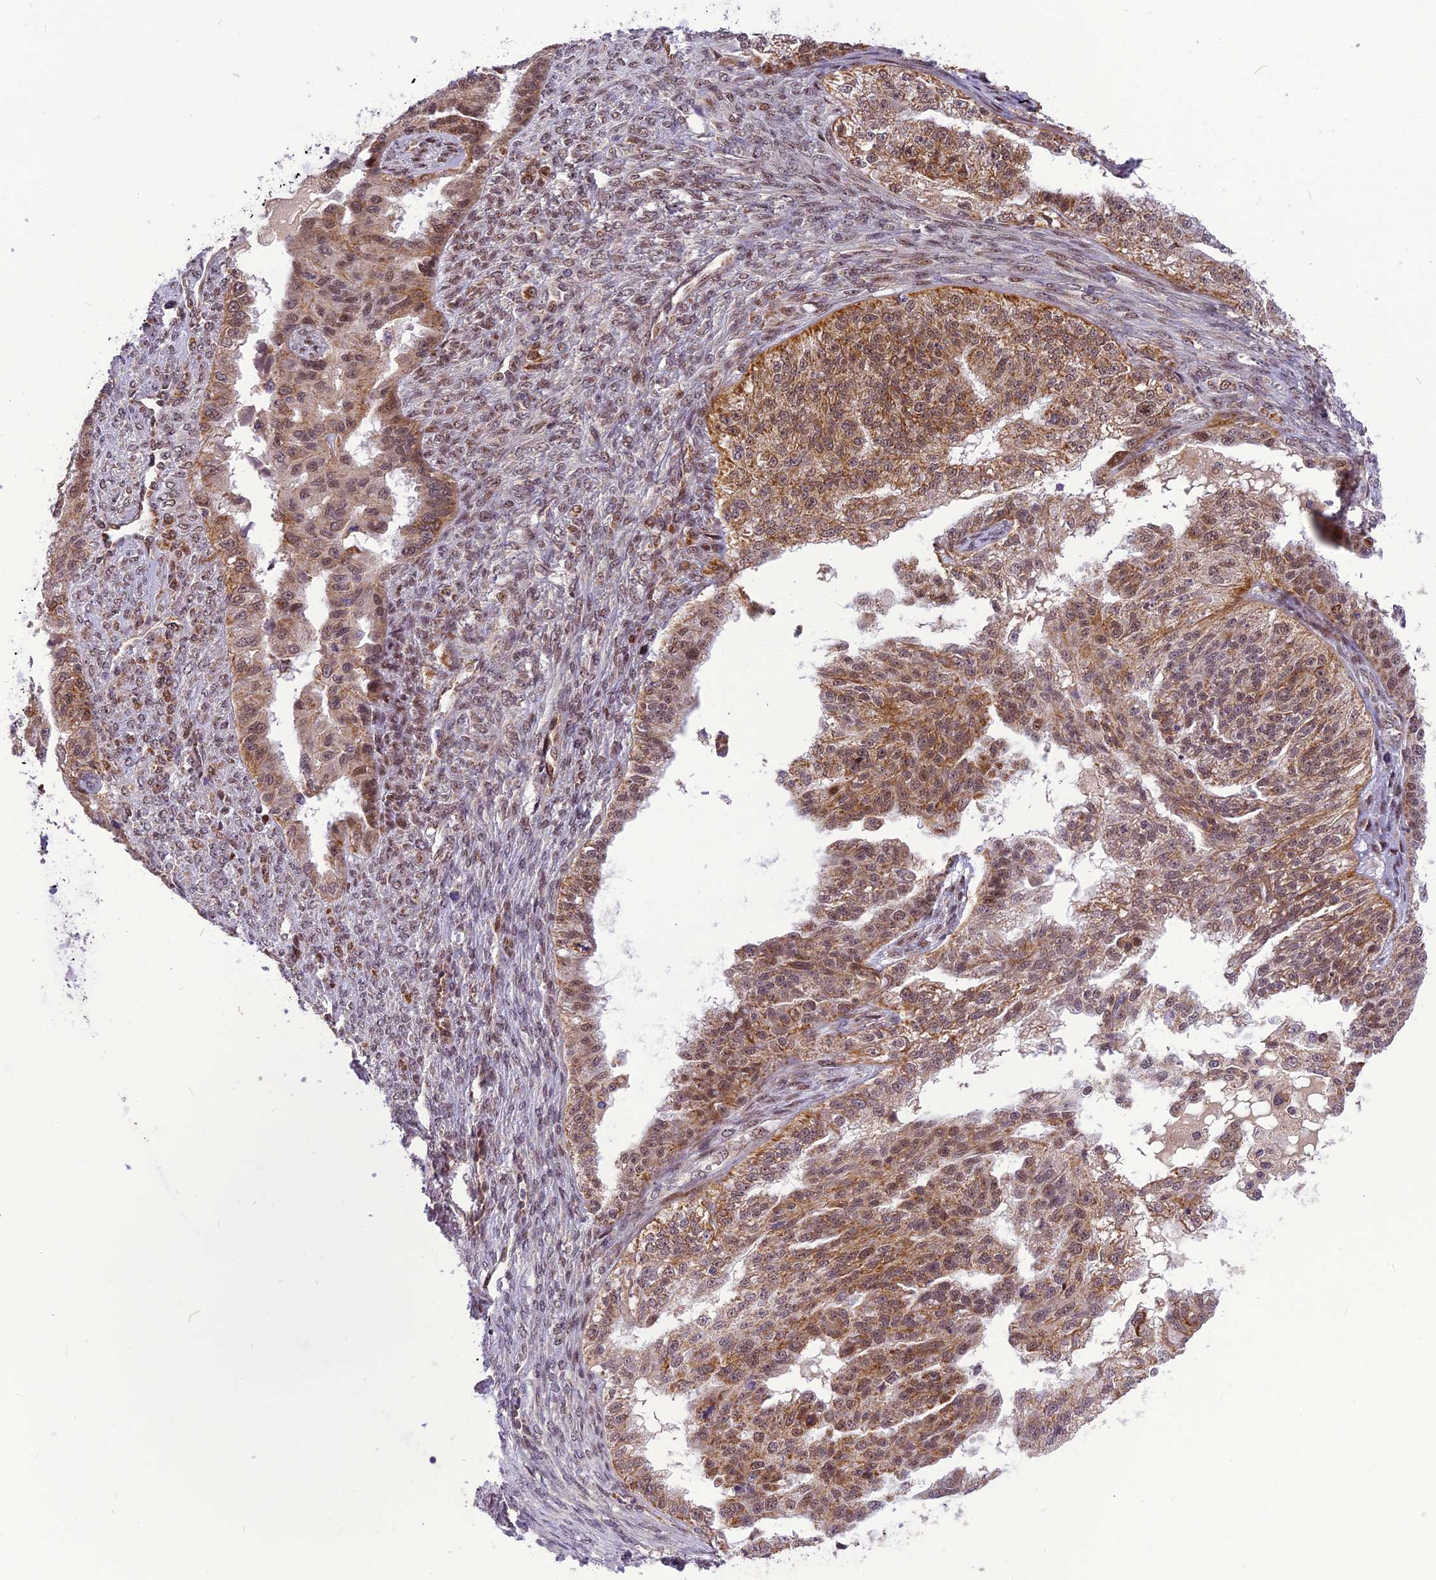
{"staining": {"intensity": "moderate", "quantity": ">75%", "location": "cytoplasmic/membranous,nuclear"}, "tissue": "ovarian cancer", "cell_type": "Tumor cells", "image_type": "cancer", "snomed": [{"axis": "morphology", "description": "Cystadenocarcinoma, serous, NOS"}, {"axis": "topography", "description": "Ovary"}], "caption": "Immunohistochemistry (IHC) micrograph of human ovarian serous cystadenocarcinoma stained for a protein (brown), which reveals medium levels of moderate cytoplasmic/membranous and nuclear expression in approximately >75% of tumor cells.", "gene": "CMC1", "patient": {"sex": "female", "age": 58}}